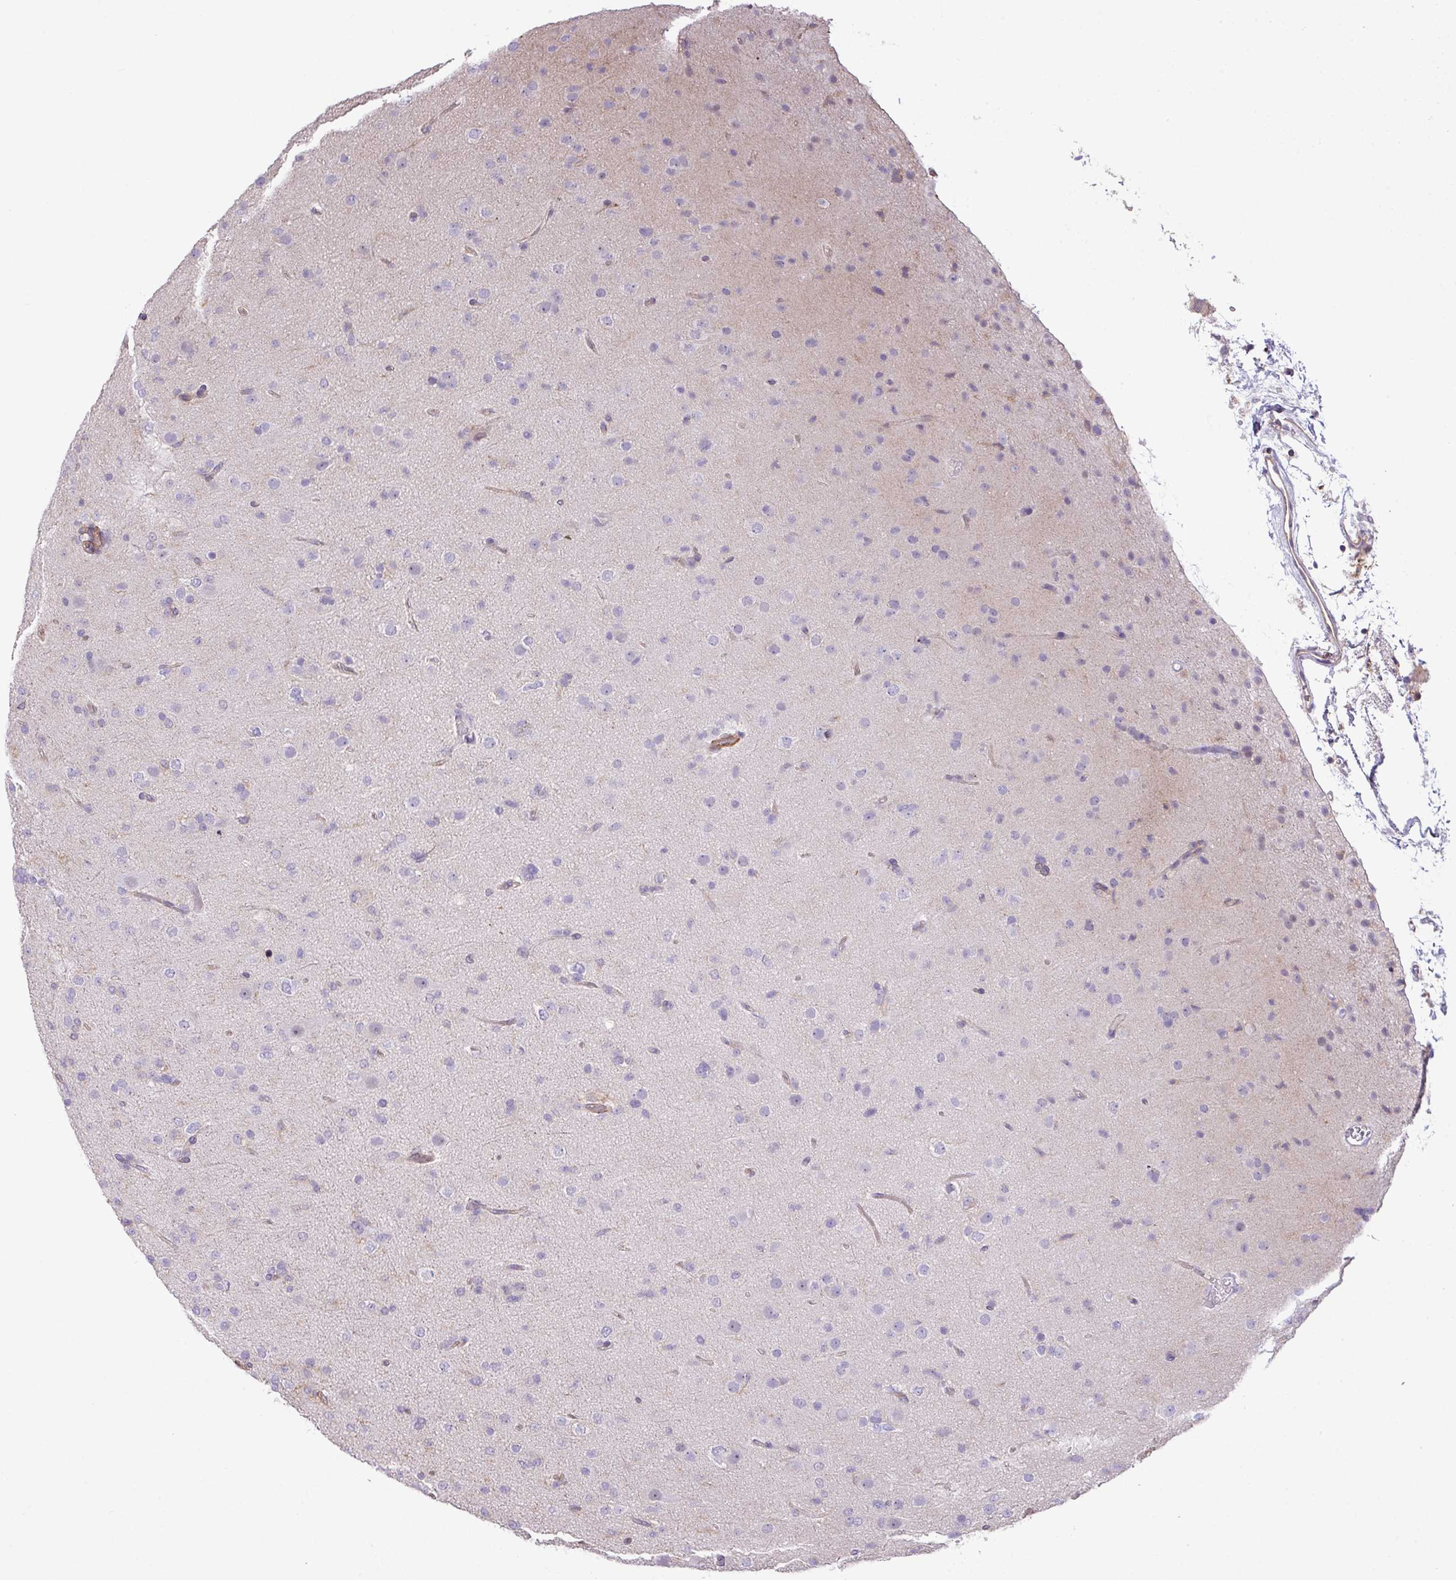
{"staining": {"intensity": "negative", "quantity": "none", "location": "none"}, "tissue": "glioma", "cell_type": "Tumor cells", "image_type": "cancer", "snomed": [{"axis": "morphology", "description": "Glioma, malignant, Low grade"}, {"axis": "topography", "description": "Brain"}], "caption": "This is an immunohistochemistry micrograph of human low-grade glioma (malignant). There is no positivity in tumor cells.", "gene": "LRRC41", "patient": {"sex": "male", "age": 65}}